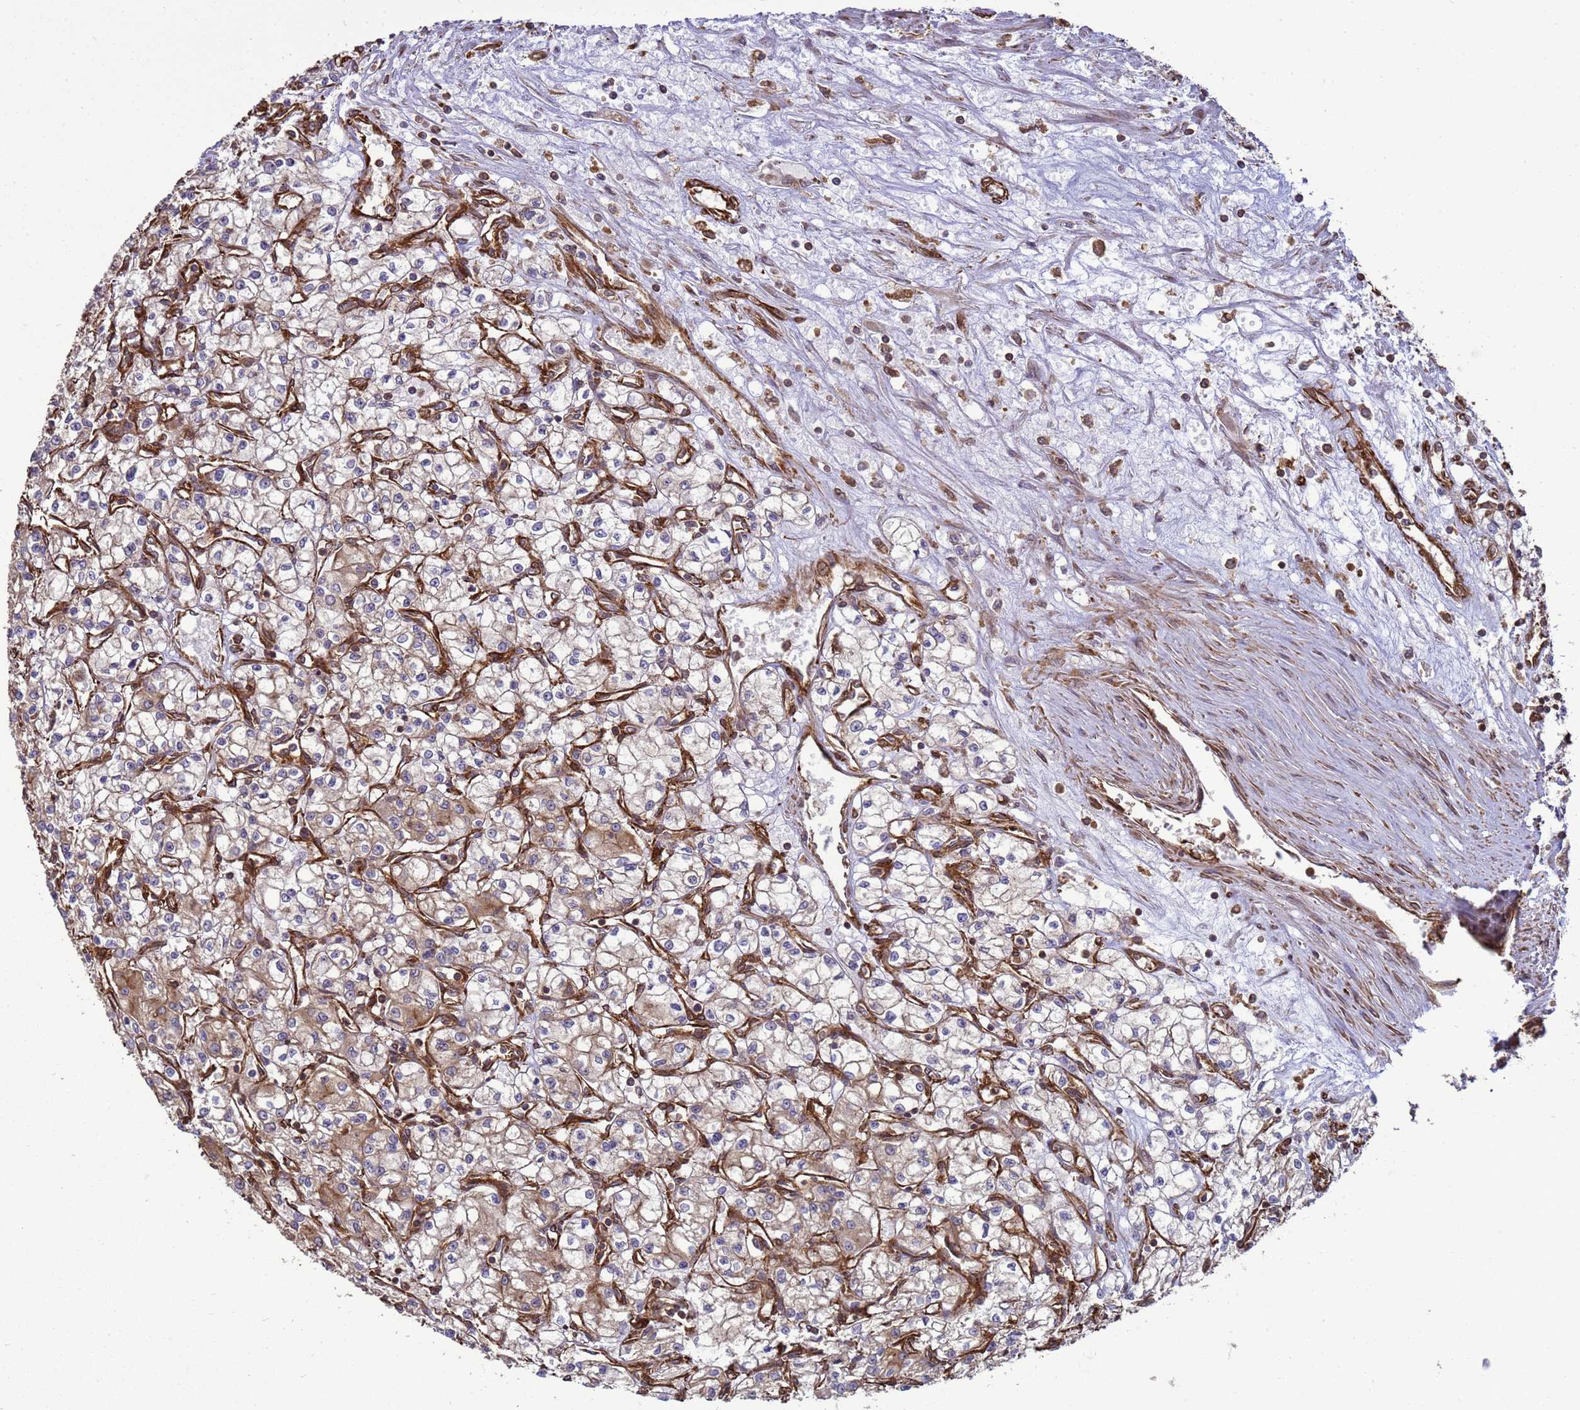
{"staining": {"intensity": "weak", "quantity": "25%-75%", "location": "cytoplasmic/membranous"}, "tissue": "renal cancer", "cell_type": "Tumor cells", "image_type": "cancer", "snomed": [{"axis": "morphology", "description": "Adenocarcinoma, NOS"}, {"axis": "topography", "description": "Kidney"}], "caption": "Protein analysis of renal cancer tissue exhibits weak cytoplasmic/membranous positivity in approximately 25%-75% of tumor cells.", "gene": "CNOT1", "patient": {"sex": "male", "age": 59}}